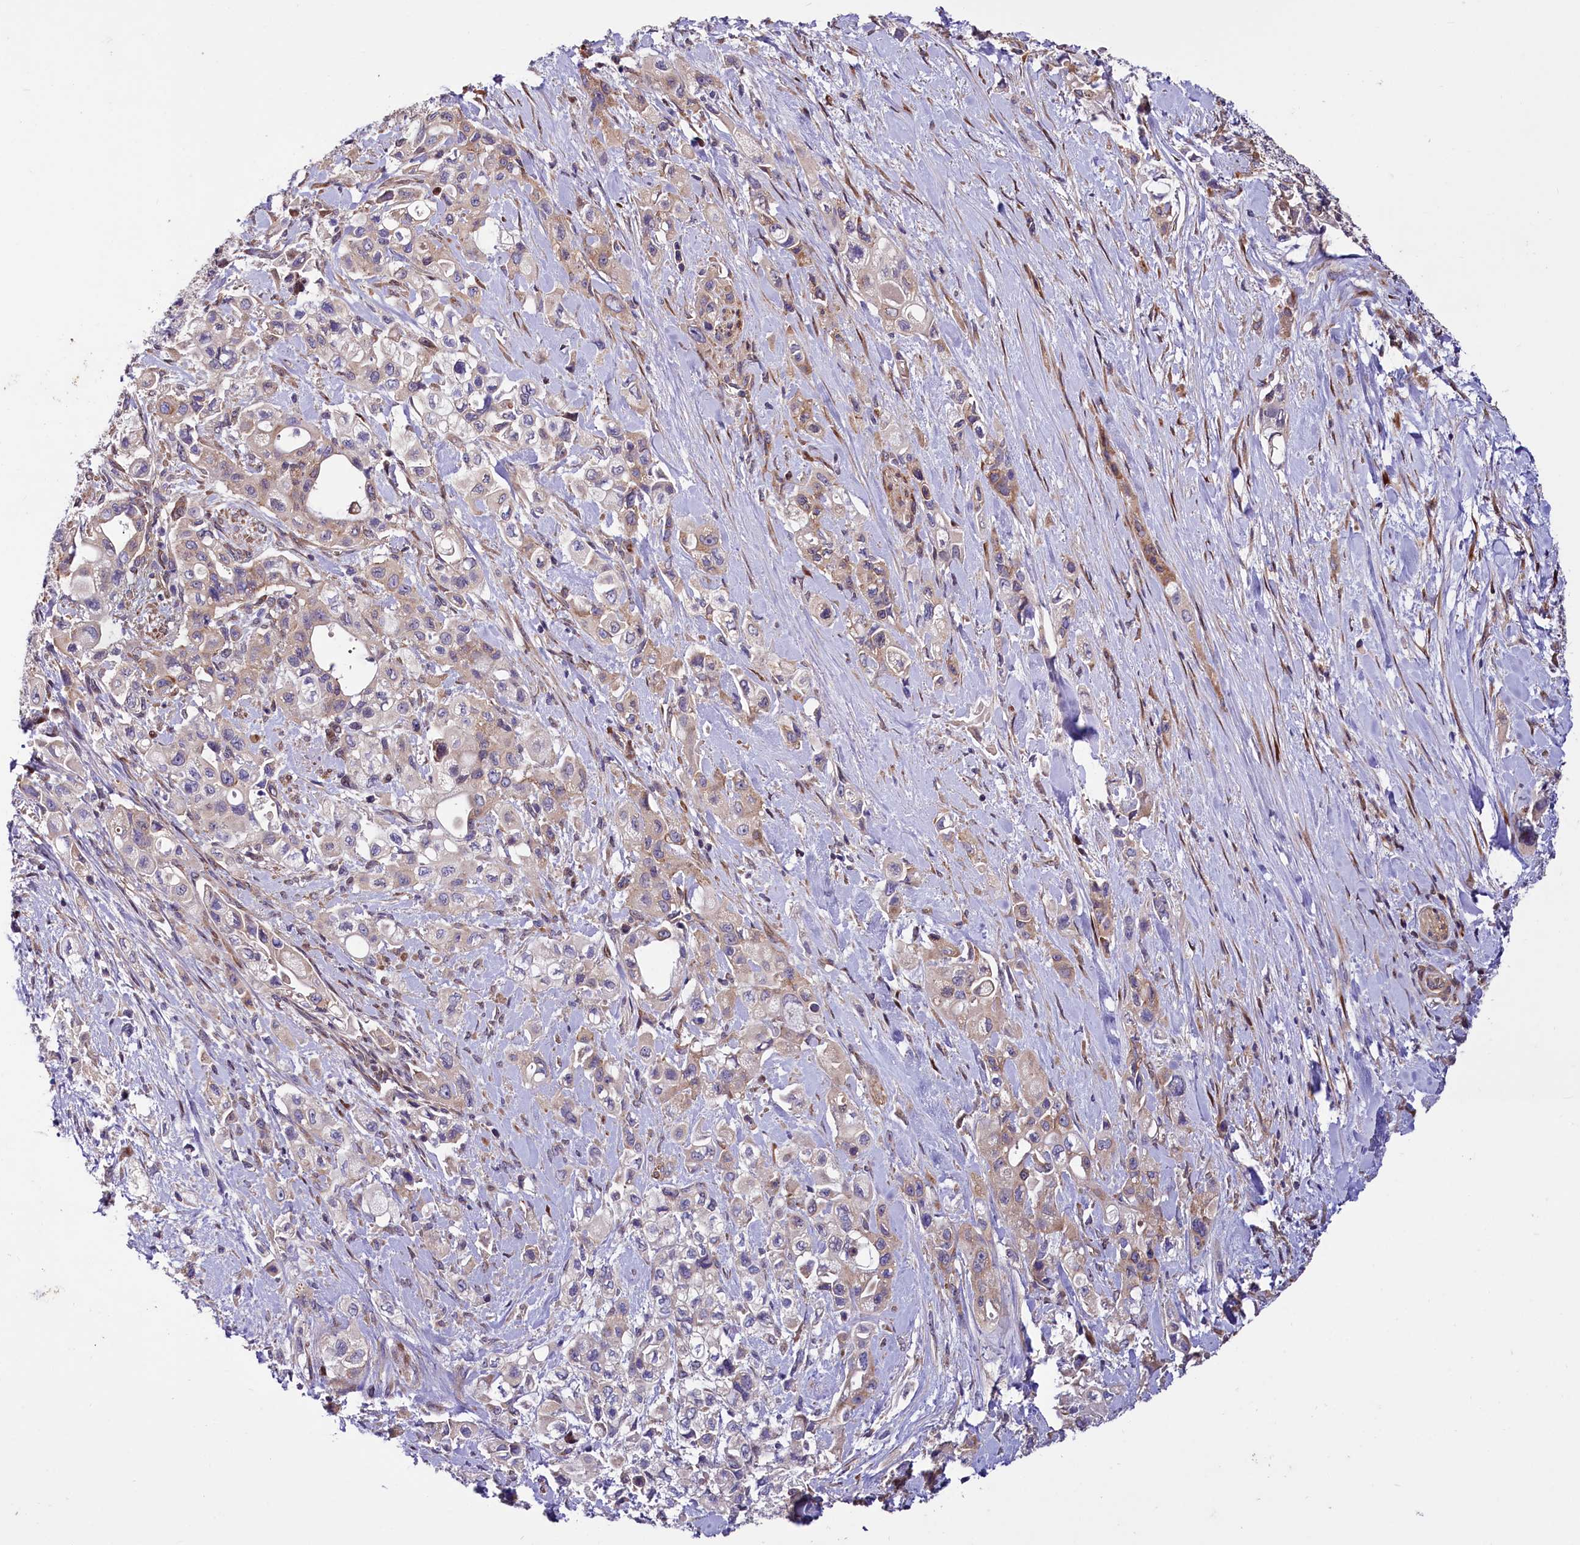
{"staining": {"intensity": "moderate", "quantity": "<25%", "location": "cytoplasmic/membranous"}, "tissue": "pancreatic cancer", "cell_type": "Tumor cells", "image_type": "cancer", "snomed": [{"axis": "morphology", "description": "Adenocarcinoma, NOS"}, {"axis": "topography", "description": "Pancreas"}], "caption": "Protein staining of pancreatic adenocarcinoma tissue reveals moderate cytoplasmic/membranous positivity in approximately <25% of tumor cells.", "gene": "PDZRN3", "patient": {"sex": "female", "age": 66}}